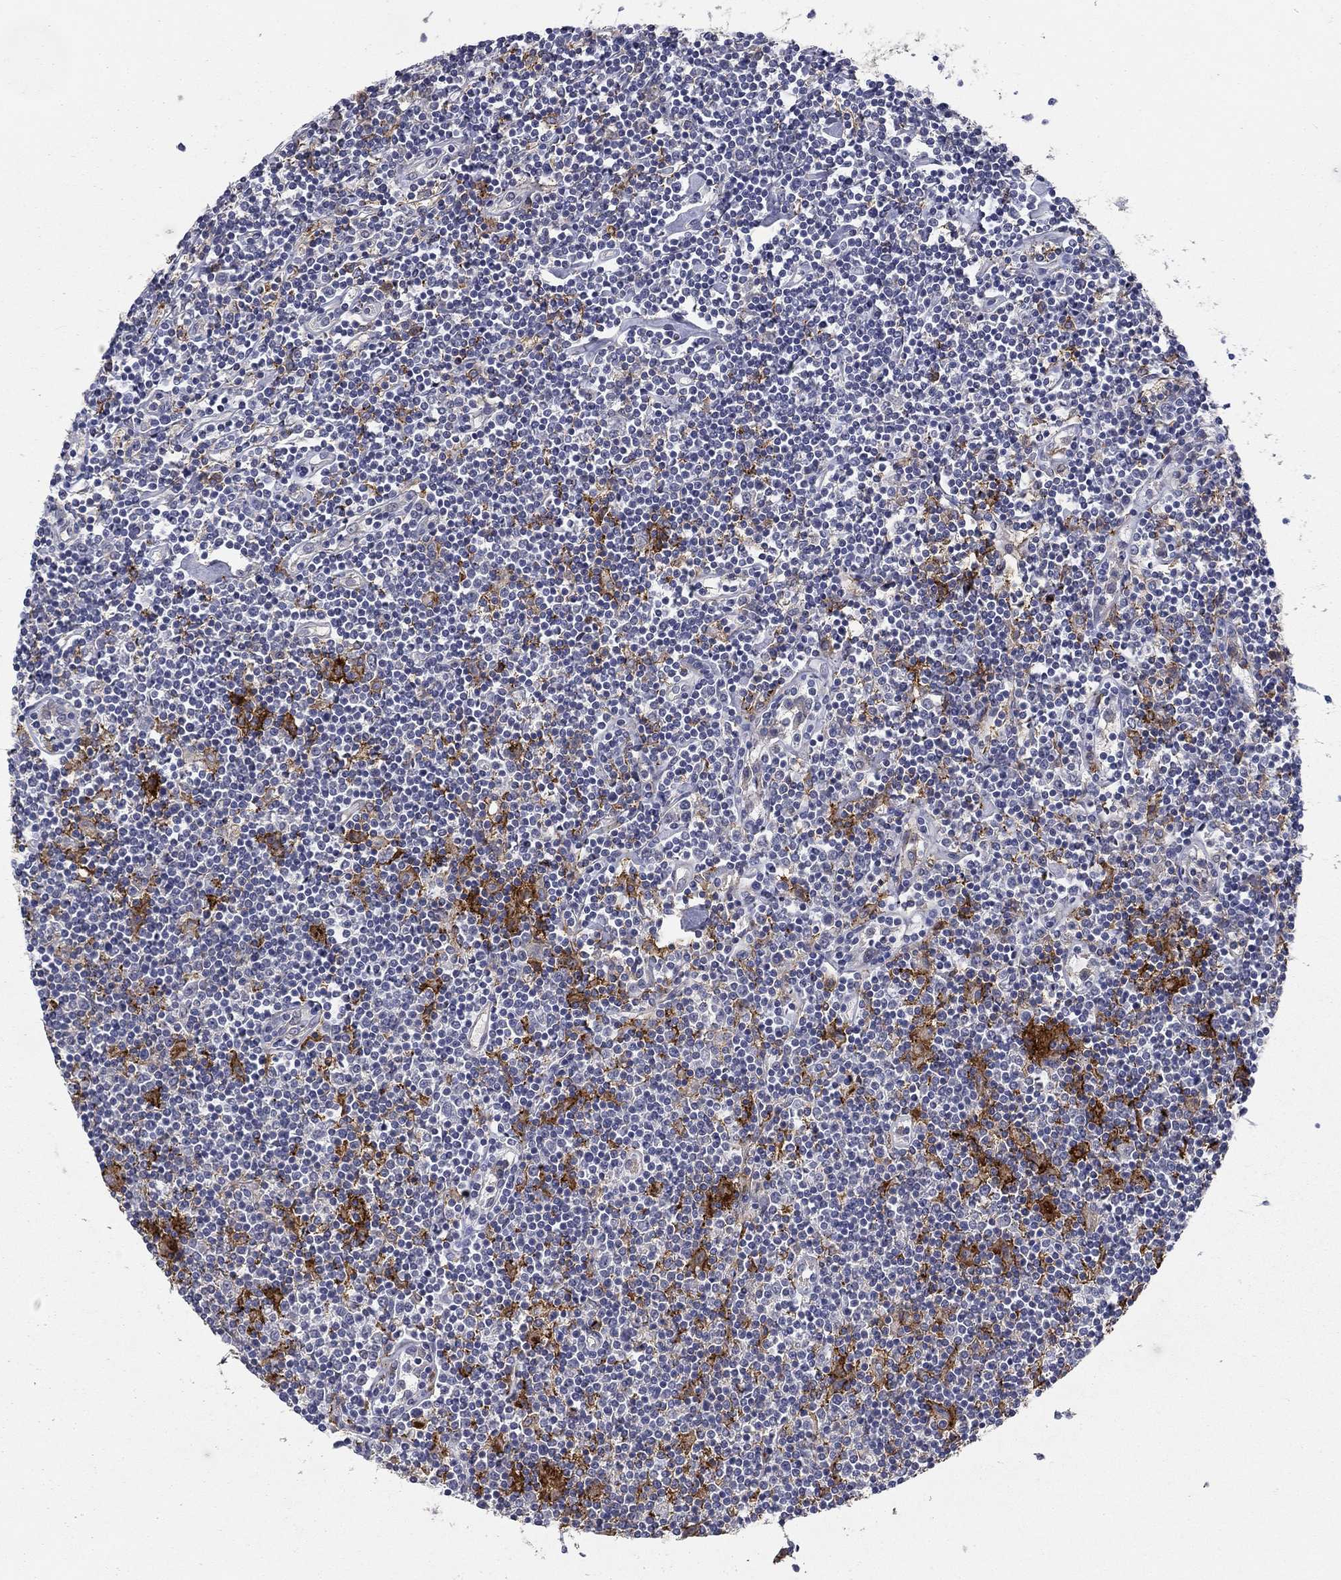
{"staining": {"intensity": "negative", "quantity": "none", "location": "none"}, "tissue": "lymphoma", "cell_type": "Tumor cells", "image_type": "cancer", "snomed": [{"axis": "morphology", "description": "Hodgkin's disease, NOS"}, {"axis": "topography", "description": "Lymph node"}], "caption": "Immunohistochemistry micrograph of lymphoma stained for a protein (brown), which displays no expression in tumor cells. (DAB IHC visualized using brightfield microscopy, high magnification).", "gene": "CD274", "patient": {"sex": "male", "age": 40}}